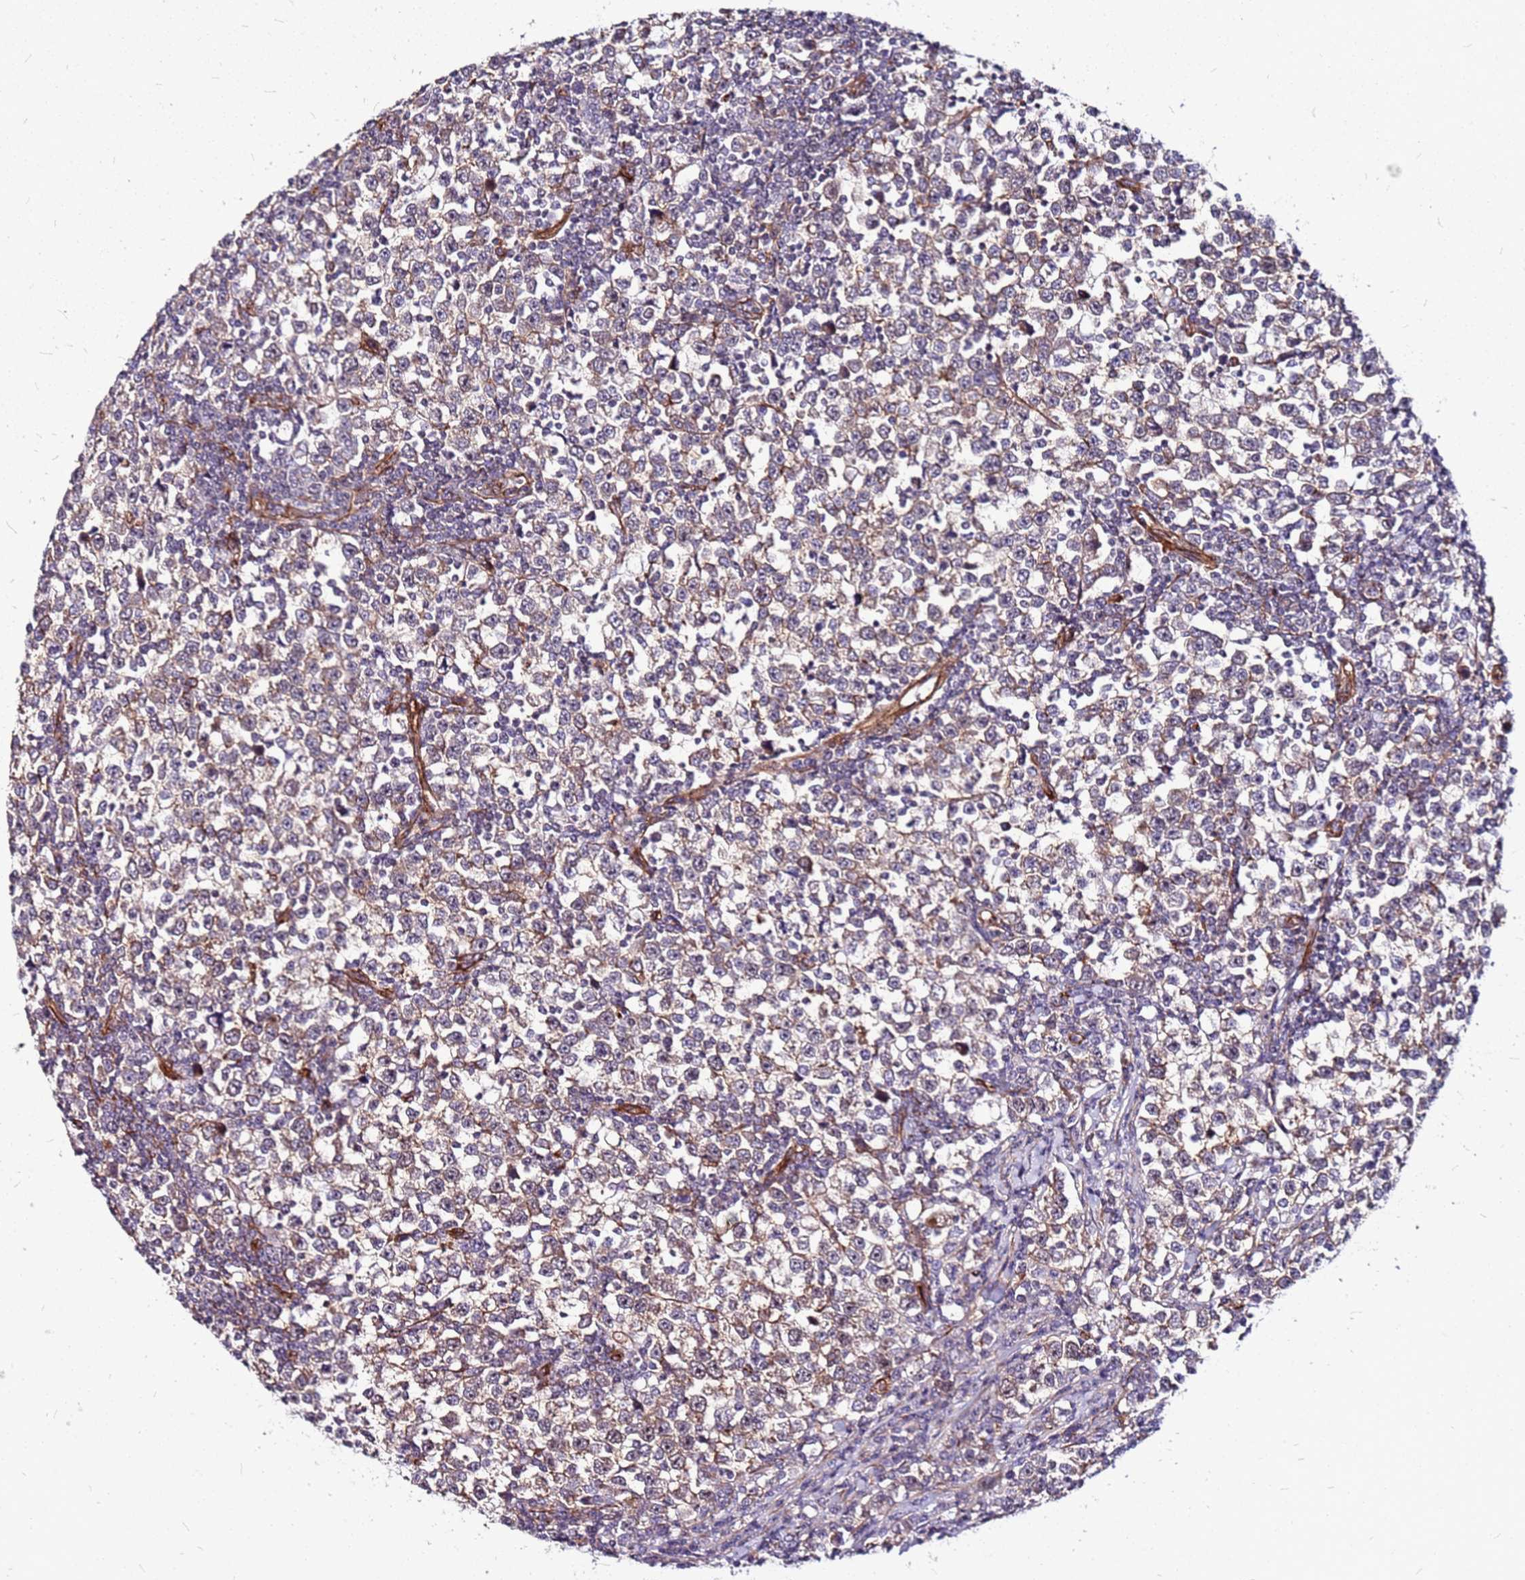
{"staining": {"intensity": "weak", "quantity": ">75%", "location": "cytoplasmic/membranous"}, "tissue": "testis cancer", "cell_type": "Tumor cells", "image_type": "cancer", "snomed": [{"axis": "morphology", "description": "Normal tissue, NOS"}, {"axis": "morphology", "description": "Seminoma, NOS"}, {"axis": "topography", "description": "Testis"}], "caption": "Seminoma (testis) stained with a protein marker demonstrates weak staining in tumor cells.", "gene": "TOPAZ1", "patient": {"sex": "male", "age": 43}}